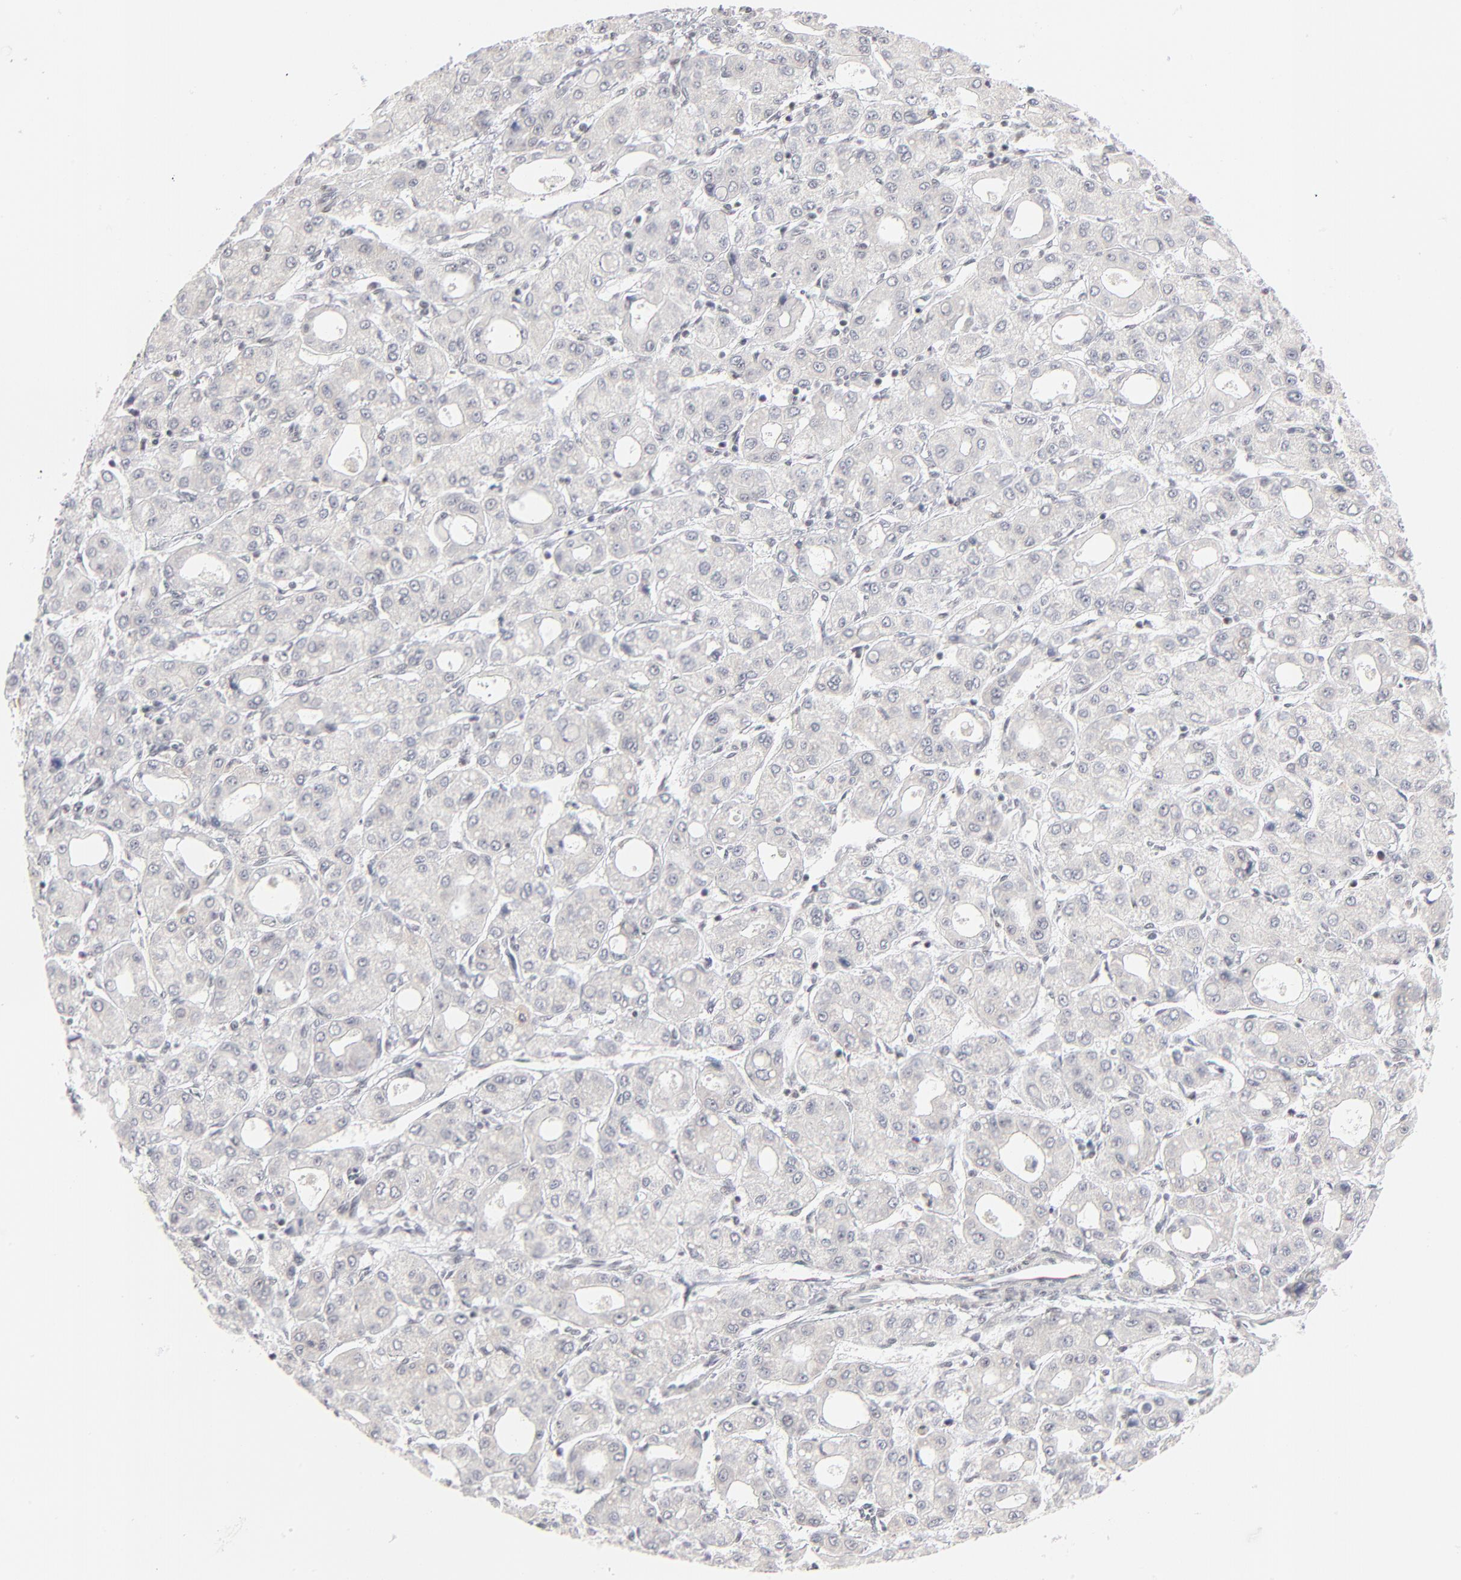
{"staining": {"intensity": "negative", "quantity": "none", "location": "none"}, "tissue": "liver cancer", "cell_type": "Tumor cells", "image_type": "cancer", "snomed": [{"axis": "morphology", "description": "Carcinoma, Hepatocellular, NOS"}, {"axis": "topography", "description": "Liver"}], "caption": "The immunohistochemistry micrograph has no significant positivity in tumor cells of liver hepatocellular carcinoma tissue. (Immunohistochemistry (ihc), brightfield microscopy, high magnification).", "gene": "ZNF143", "patient": {"sex": "male", "age": 69}}